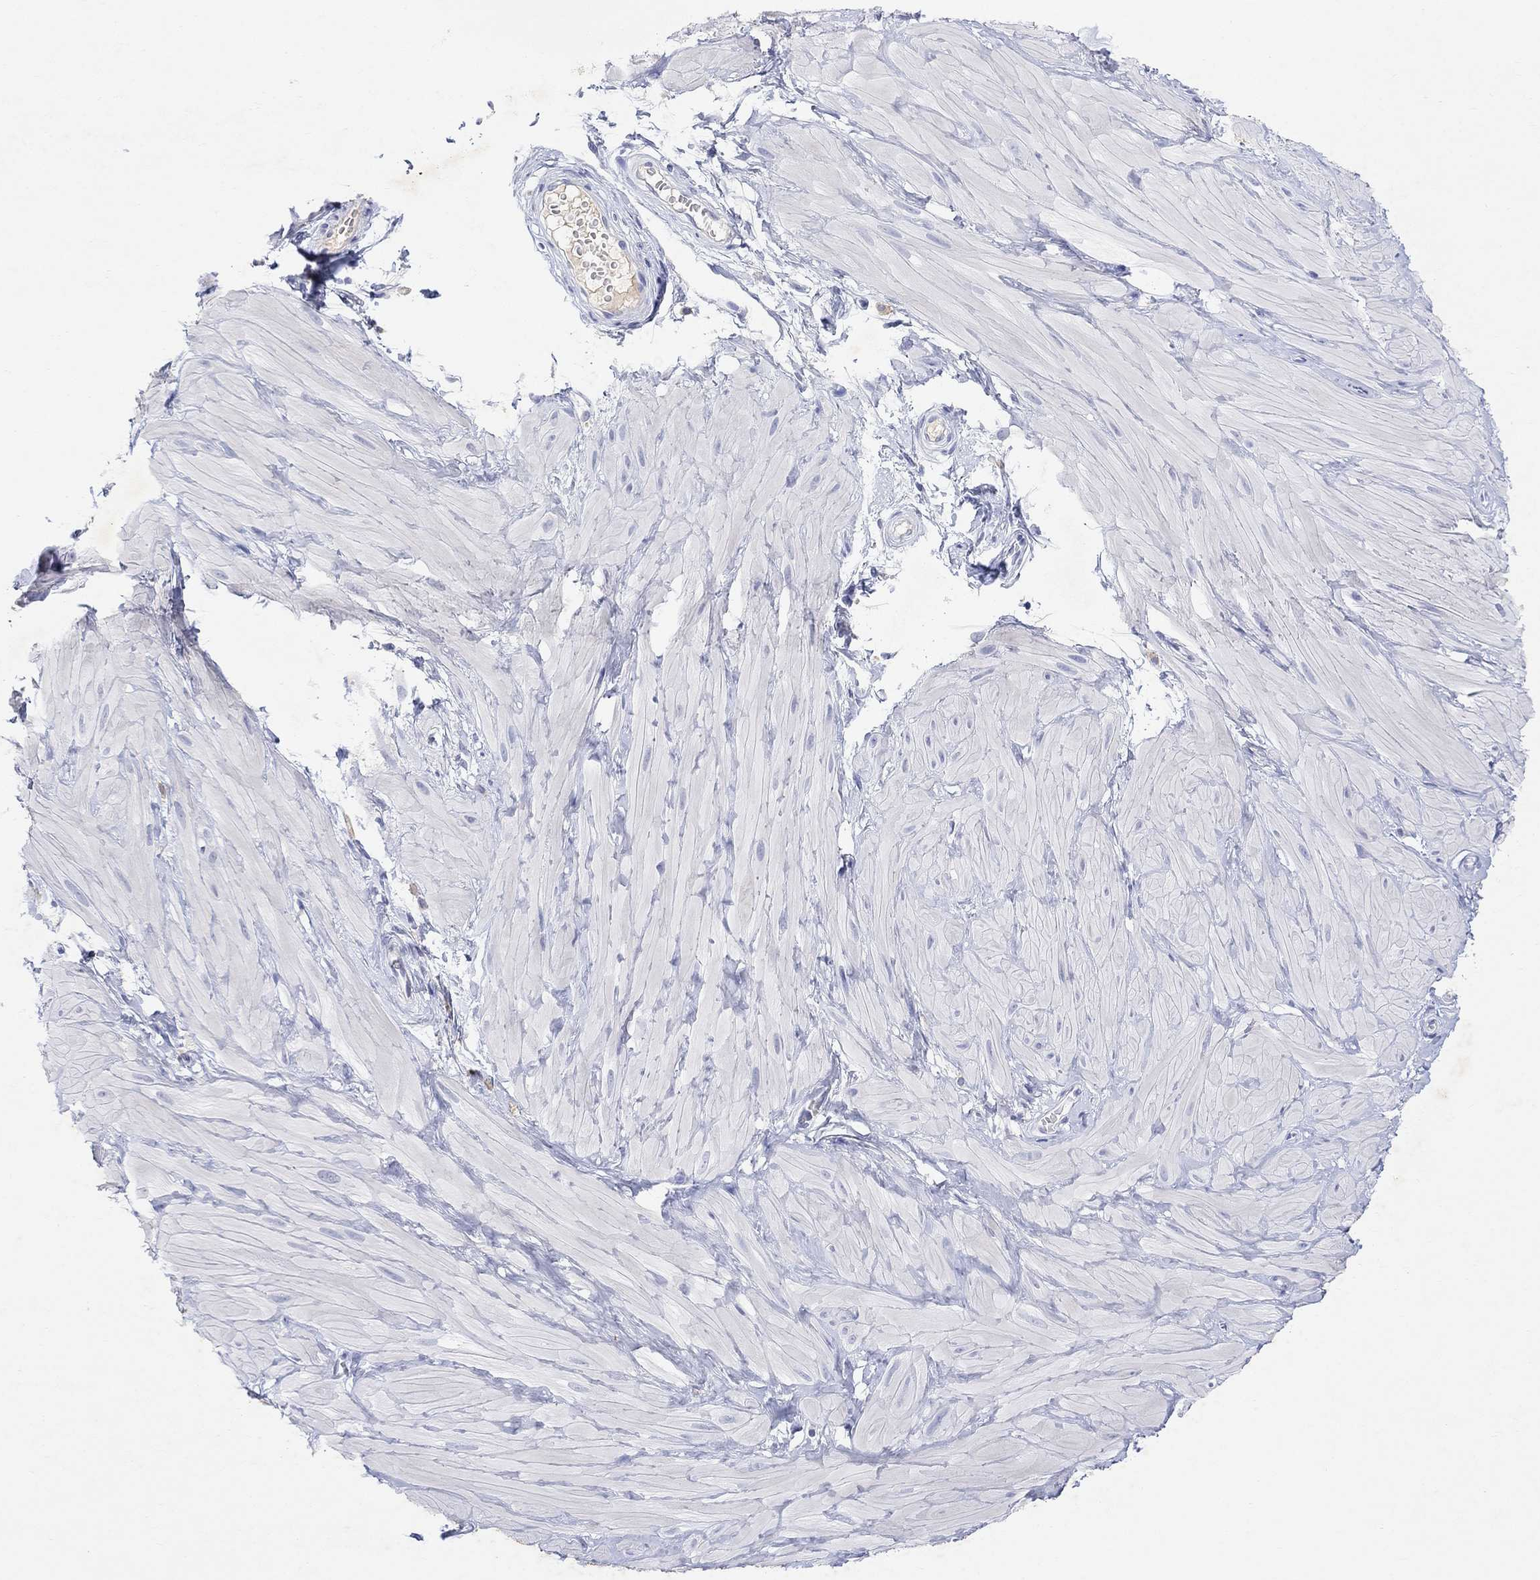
{"staining": {"intensity": "negative", "quantity": "none", "location": "none"}, "tissue": "adipose tissue", "cell_type": "Adipocytes", "image_type": "normal", "snomed": [{"axis": "morphology", "description": "Normal tissue, NOS"}, {"axis": "topography", "description": "Smooth muscle"}, {"axis": "topography", "description": "Peripheral nerve tissue"}], "caption": "The histopathology image reveals no significant staining in adipocytes of adipose tissue. (DAB immunohistochemistry with hematoxylin counter stain).", "gene": "TYR", "patient": {"sex": "male", "age": 22}}